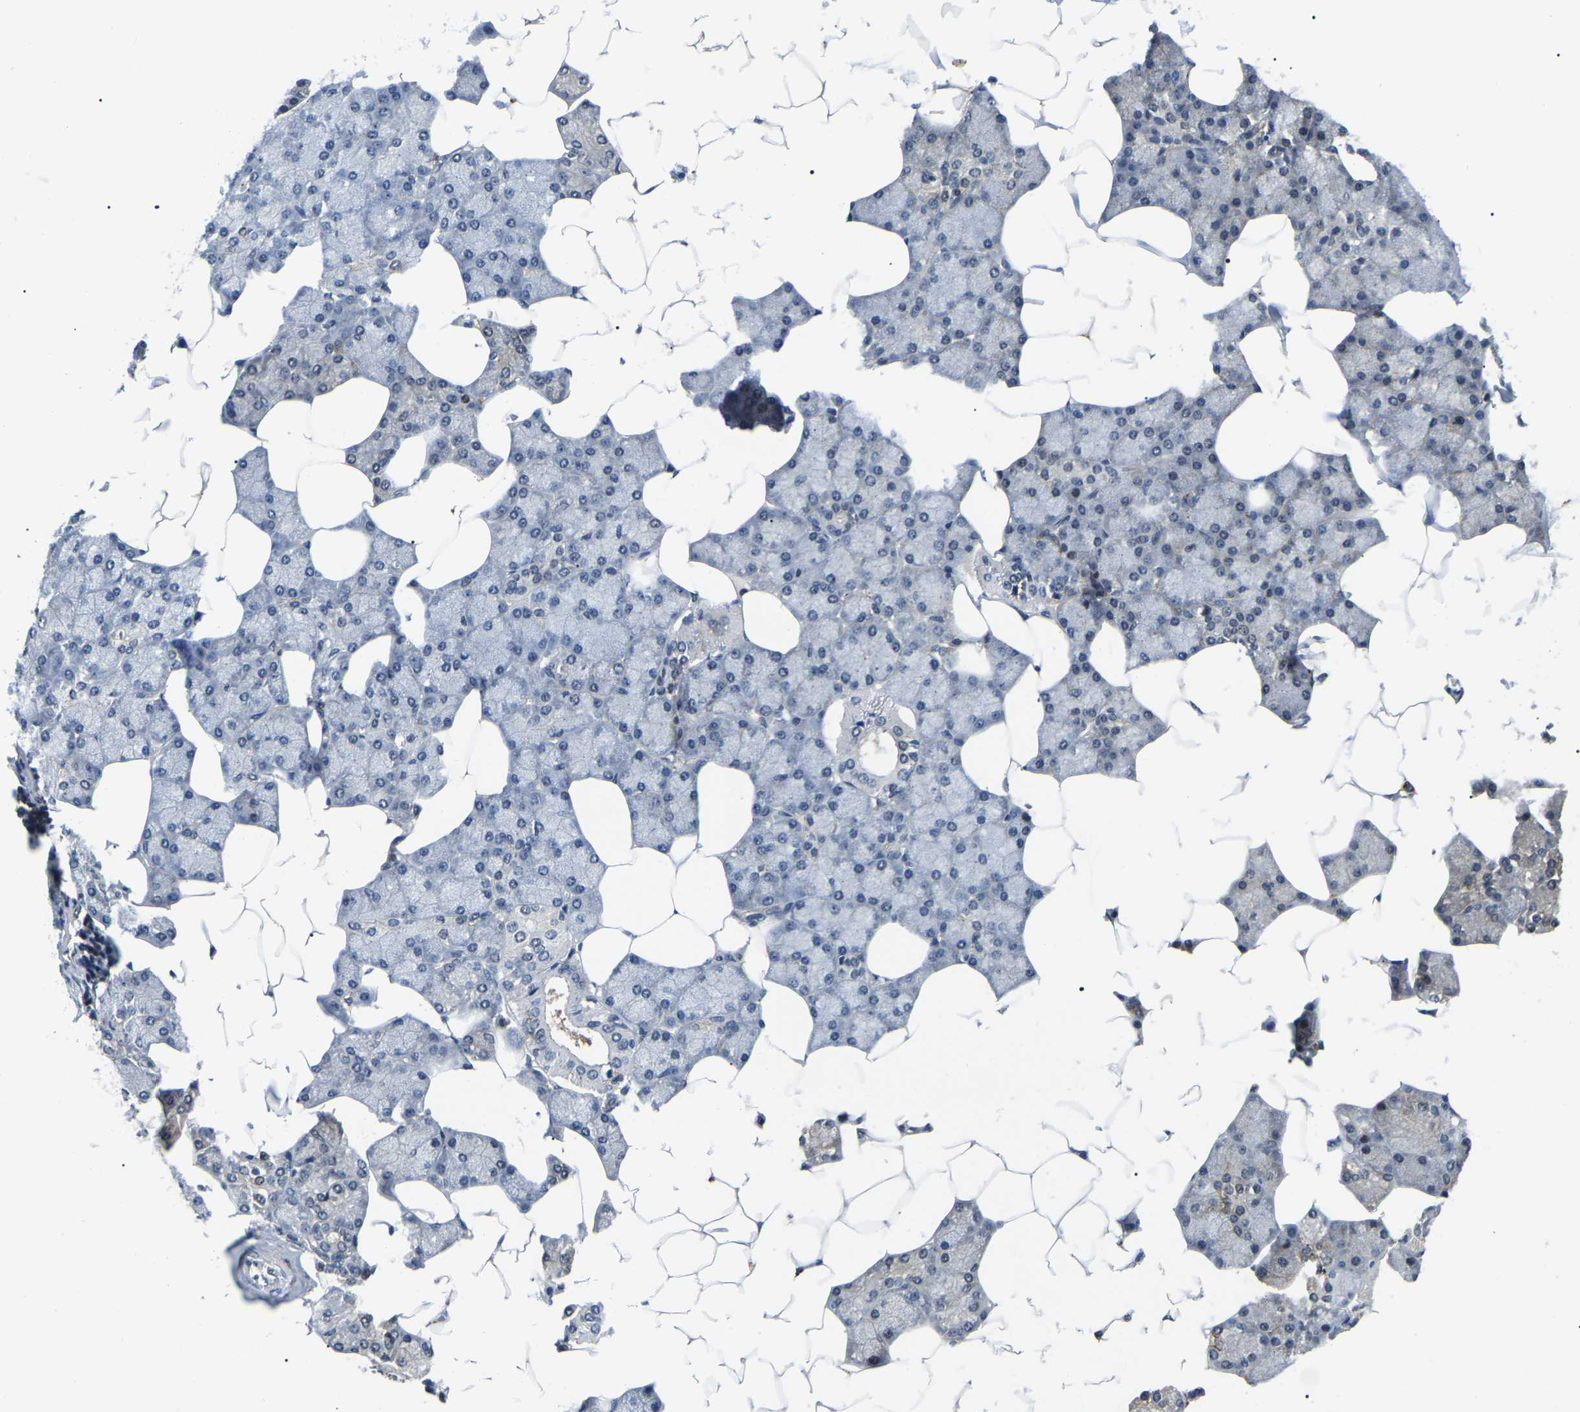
{"staining": {"intensity": "moderate", "quantity": "25%-75%", "location": "cytoplasmic/membranous,nuclear"}, "tissue": "salivary gland", "cell_type": "Glandular cells", "image_type": "normal", "snomed": [{"axis": "morphology", "description": "Normal tissue, NOS"}, {"axis": "topography", "description": "Salivary gland"}], "caption": "High-magnification brightfield microscopy of benign salivary gland stained with DAB (brown) and counterstained with hematoxylin (blue). glandular cells exhibit moderate cytoplasmic/membranous,nuclear staining is appreciated in about25%-75% of cells.", "gene": "RRP1B", "patient": {"sex": "male", "age": 62}}